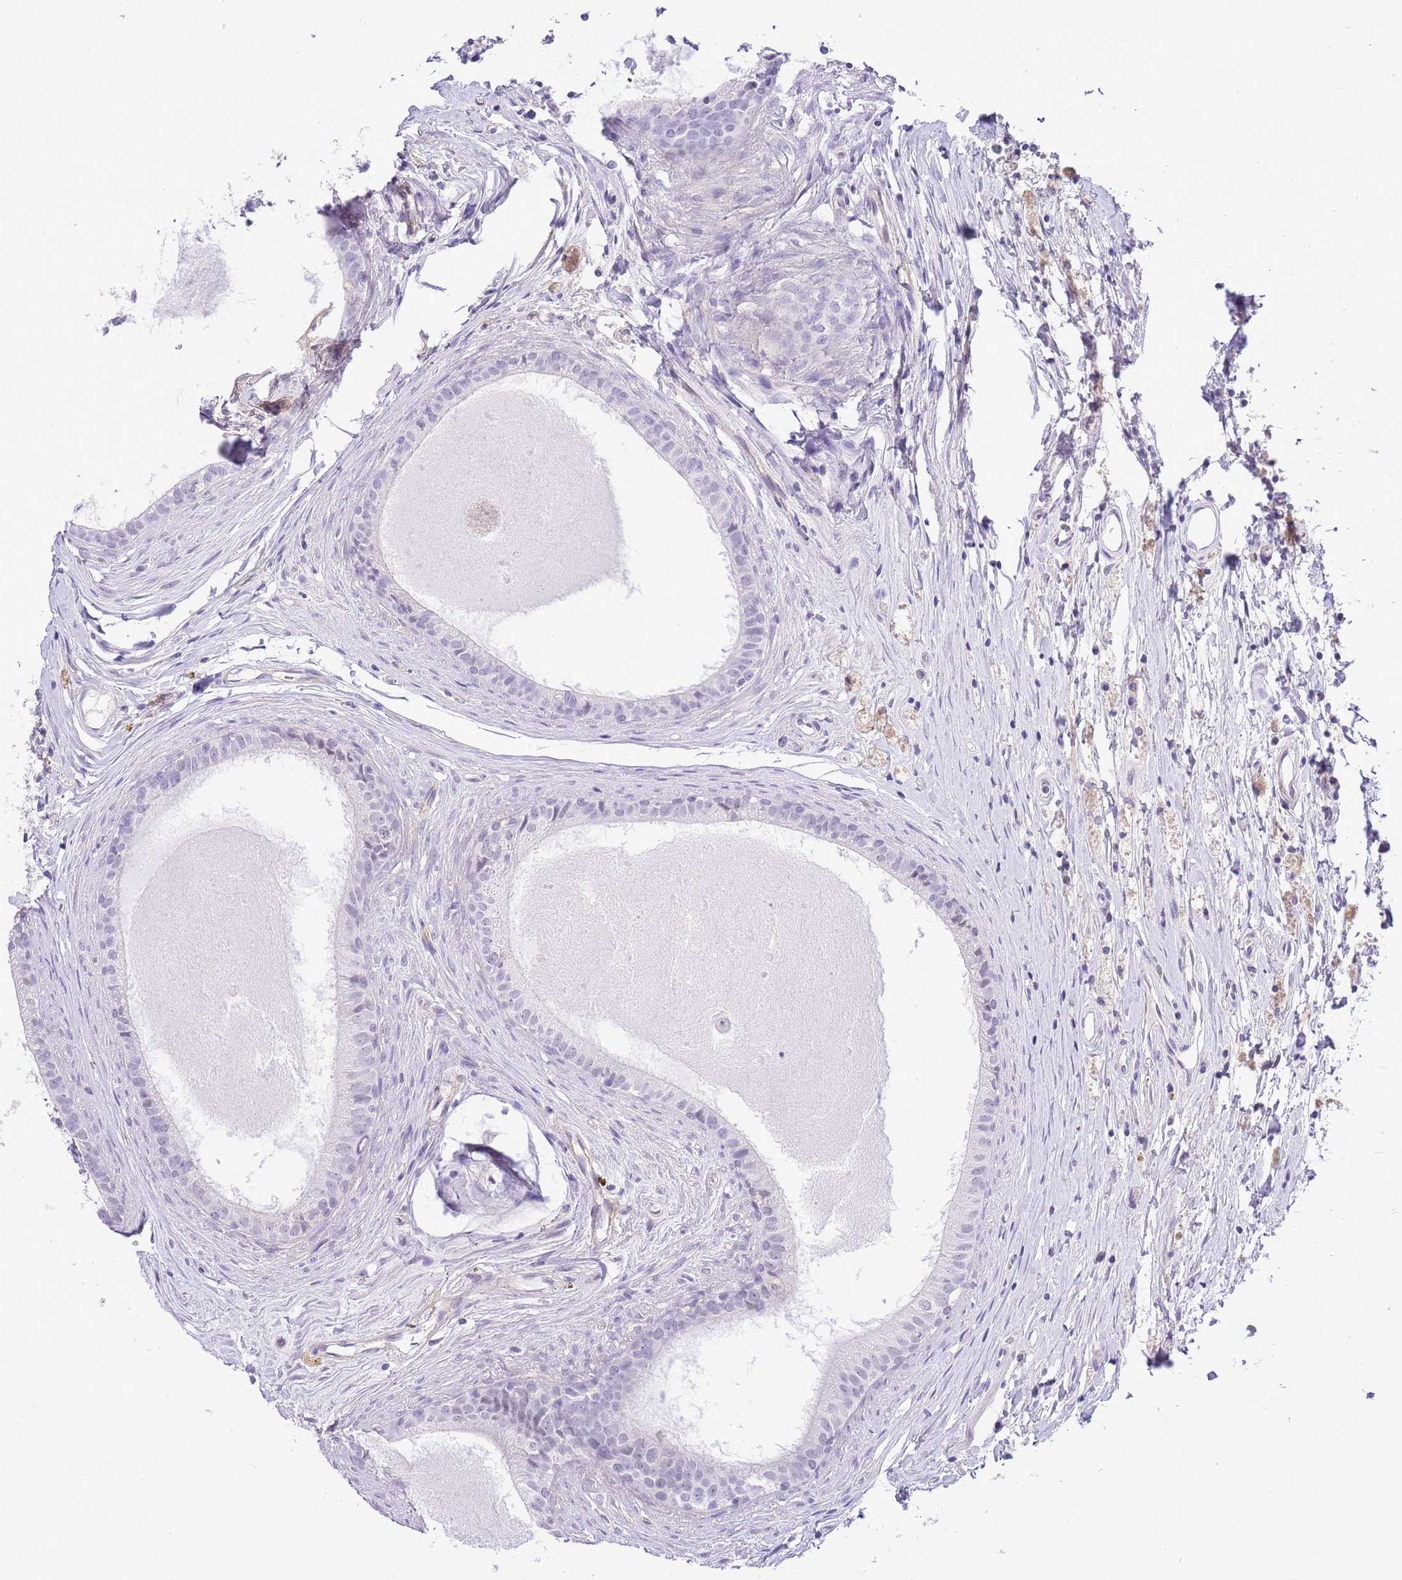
{"staining": {"intensity": "negative", "quantity": "none", "location": "none"}, "tissue": "epididymis", "cell_type": "Glandular cells", "image_type": "normal", "snomed": [{"axis": "morphology", "description": "Normal tissue, NOS"}, {"axis": "topography", "description": "Epididymis"}], "caption": "This histopathology image is of normal epididymis stained with immunohistochemistry to label a protein in brown with the nuclei are counter-stained blue. There is no expression in glandular cells.", "gene": "MIDN", "patient": {"sex": "male", "age": 80}}